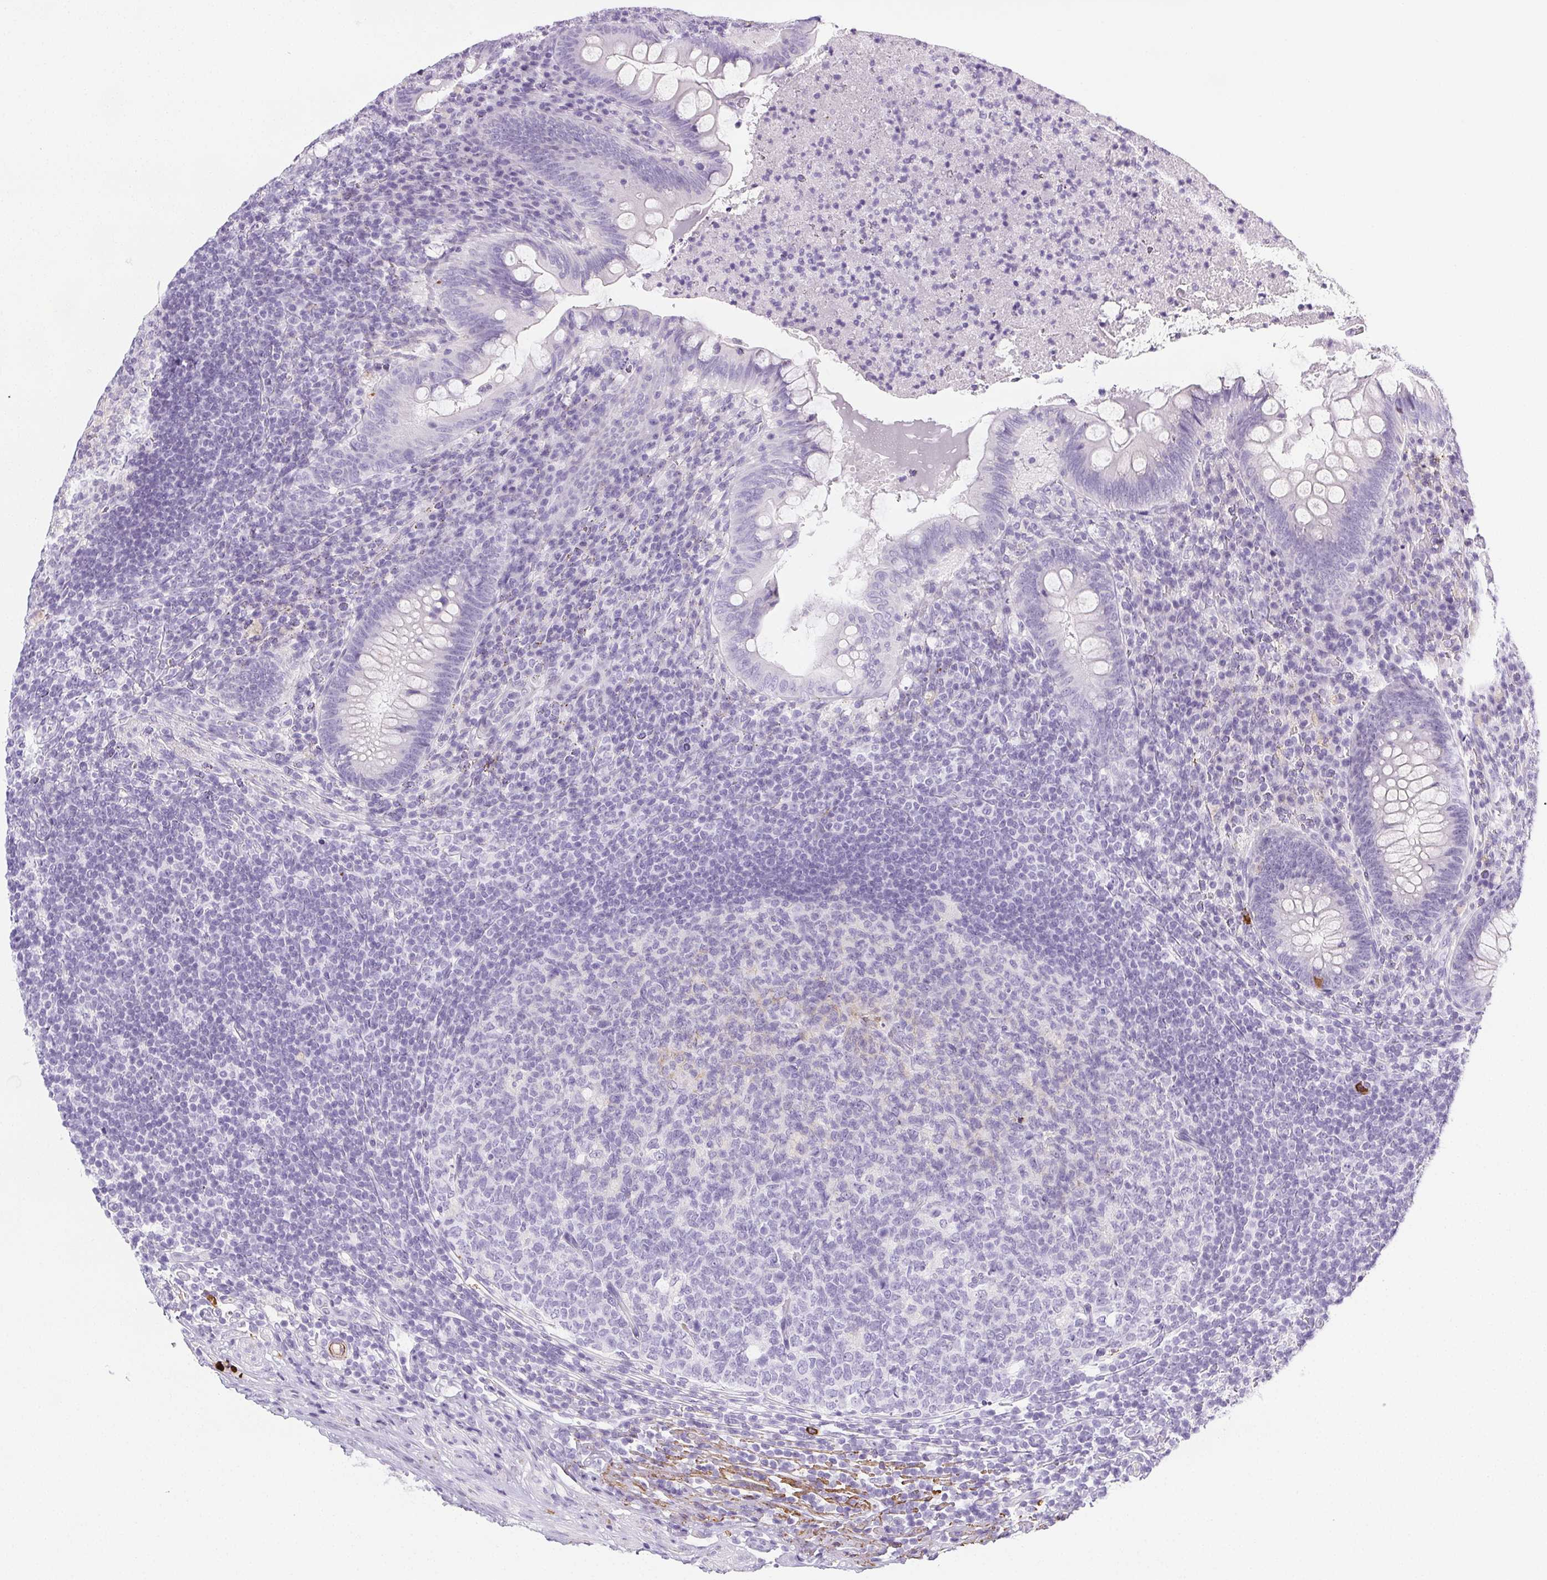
{"staining": {"intensity": "negative", "quantity": "none", "location": "none"}, "tissue": "appendix", "cell_type": "Glandular cells", "image_type": "normal", "snomed": [{"axis": "morphology", "description": "Normal tissue, NOS"}, {"axis": "topography", "description": "Appendix"}], "caption": "Micrograph shows no significant protein staining in glandular cells of normal appendix.", "gene": "VTN", "patient": {"sex": "male", "age": 47}}